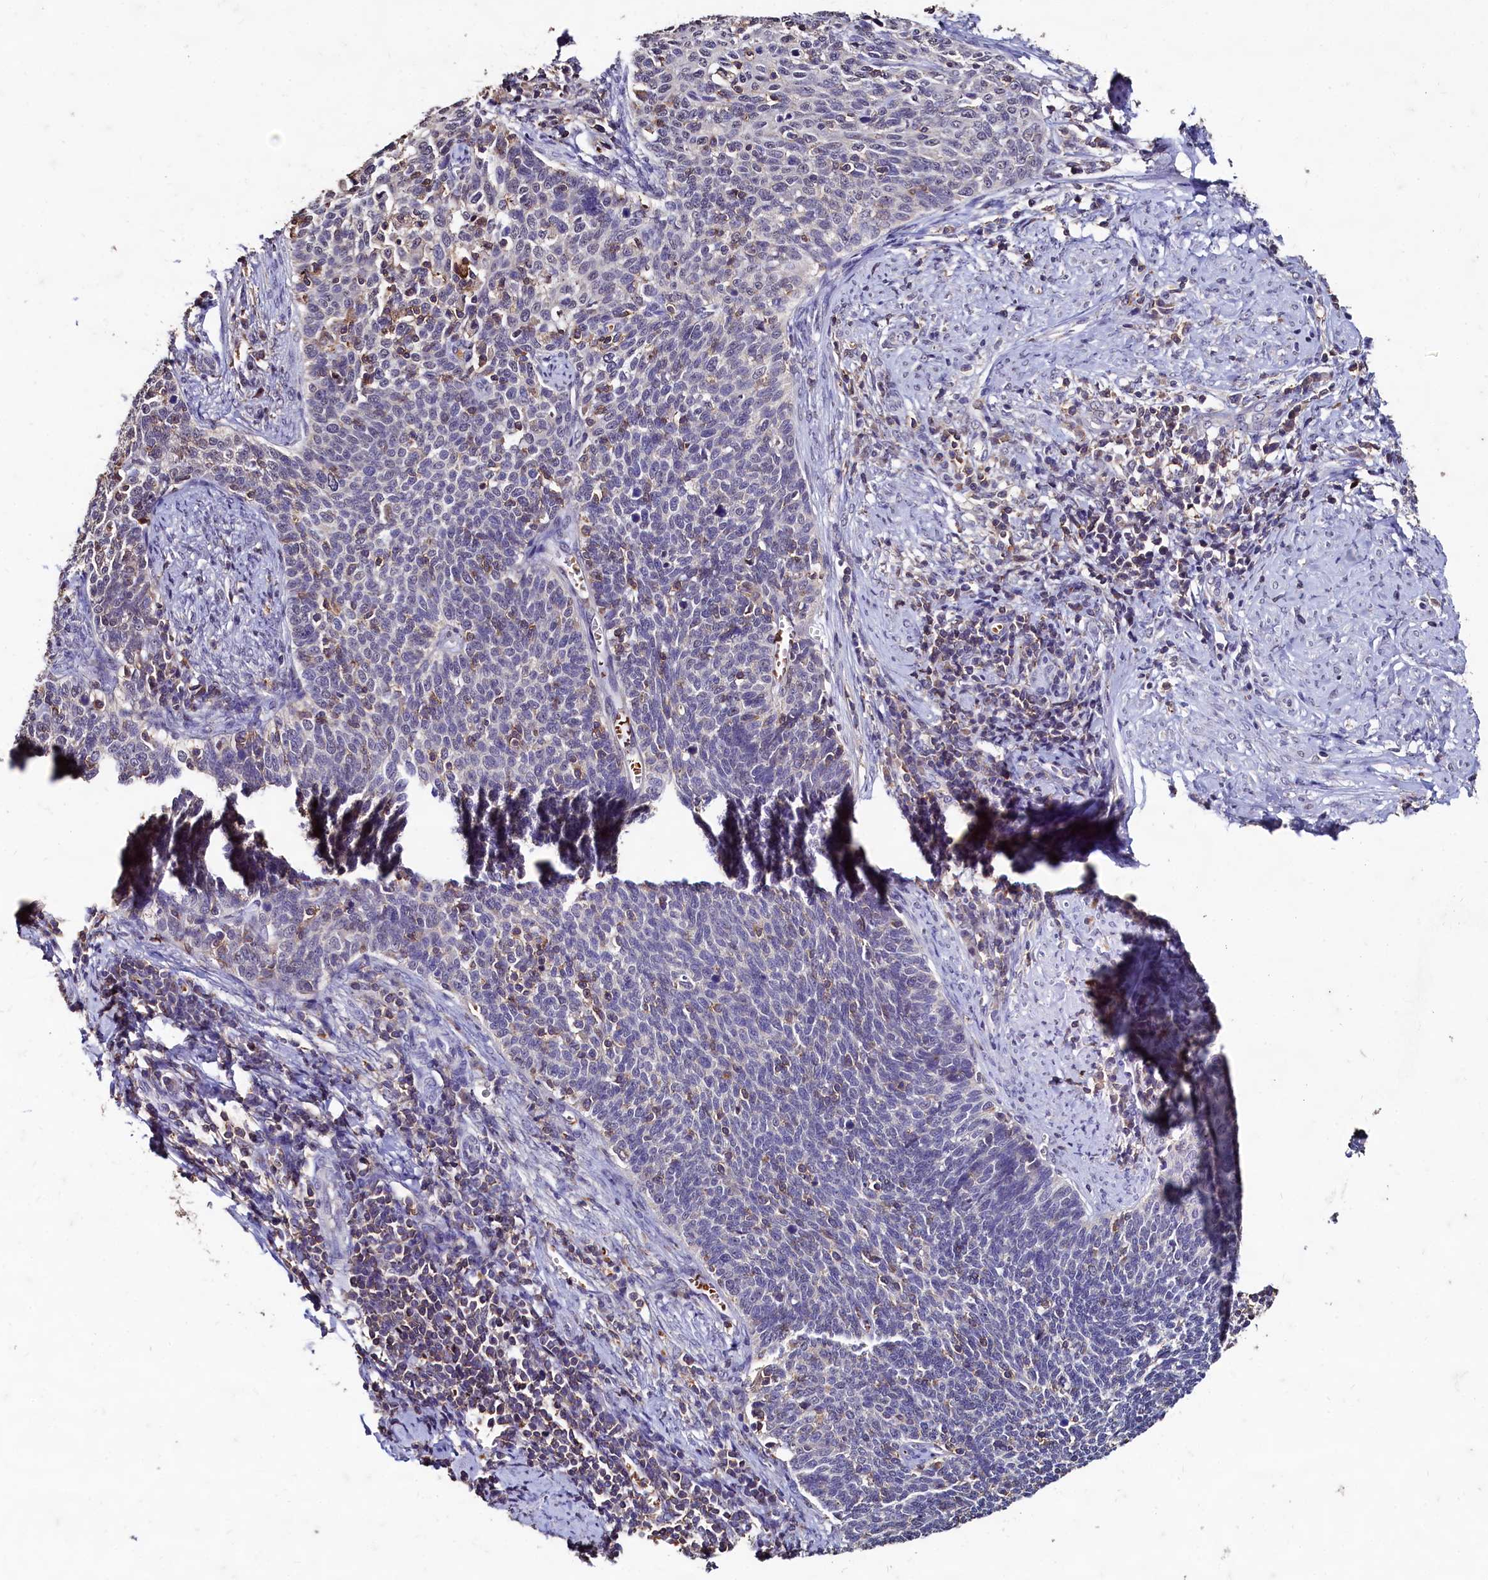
{"staining": {"intensity": "moderate", "quantity": "<25%", "location": "cytoplasmic/membranous"}, "tissue": "cervical cancer", "cell_type": "Tumor cells", "image_type": "cancer", "snomed": [{"axis": "morphology", "description": "Squamous cell carcinoma, NOS"}, {"axis": "topography", "description": "Cervix"}], "caption": "Cervical squamous cell carcinoma stained with IHC exhibits moderate cytoplasmic/membranous expression in approximately <25% of tumor cells.", "gene": "CSTPP1", "patient": {"sex": "female", "age": 39}}